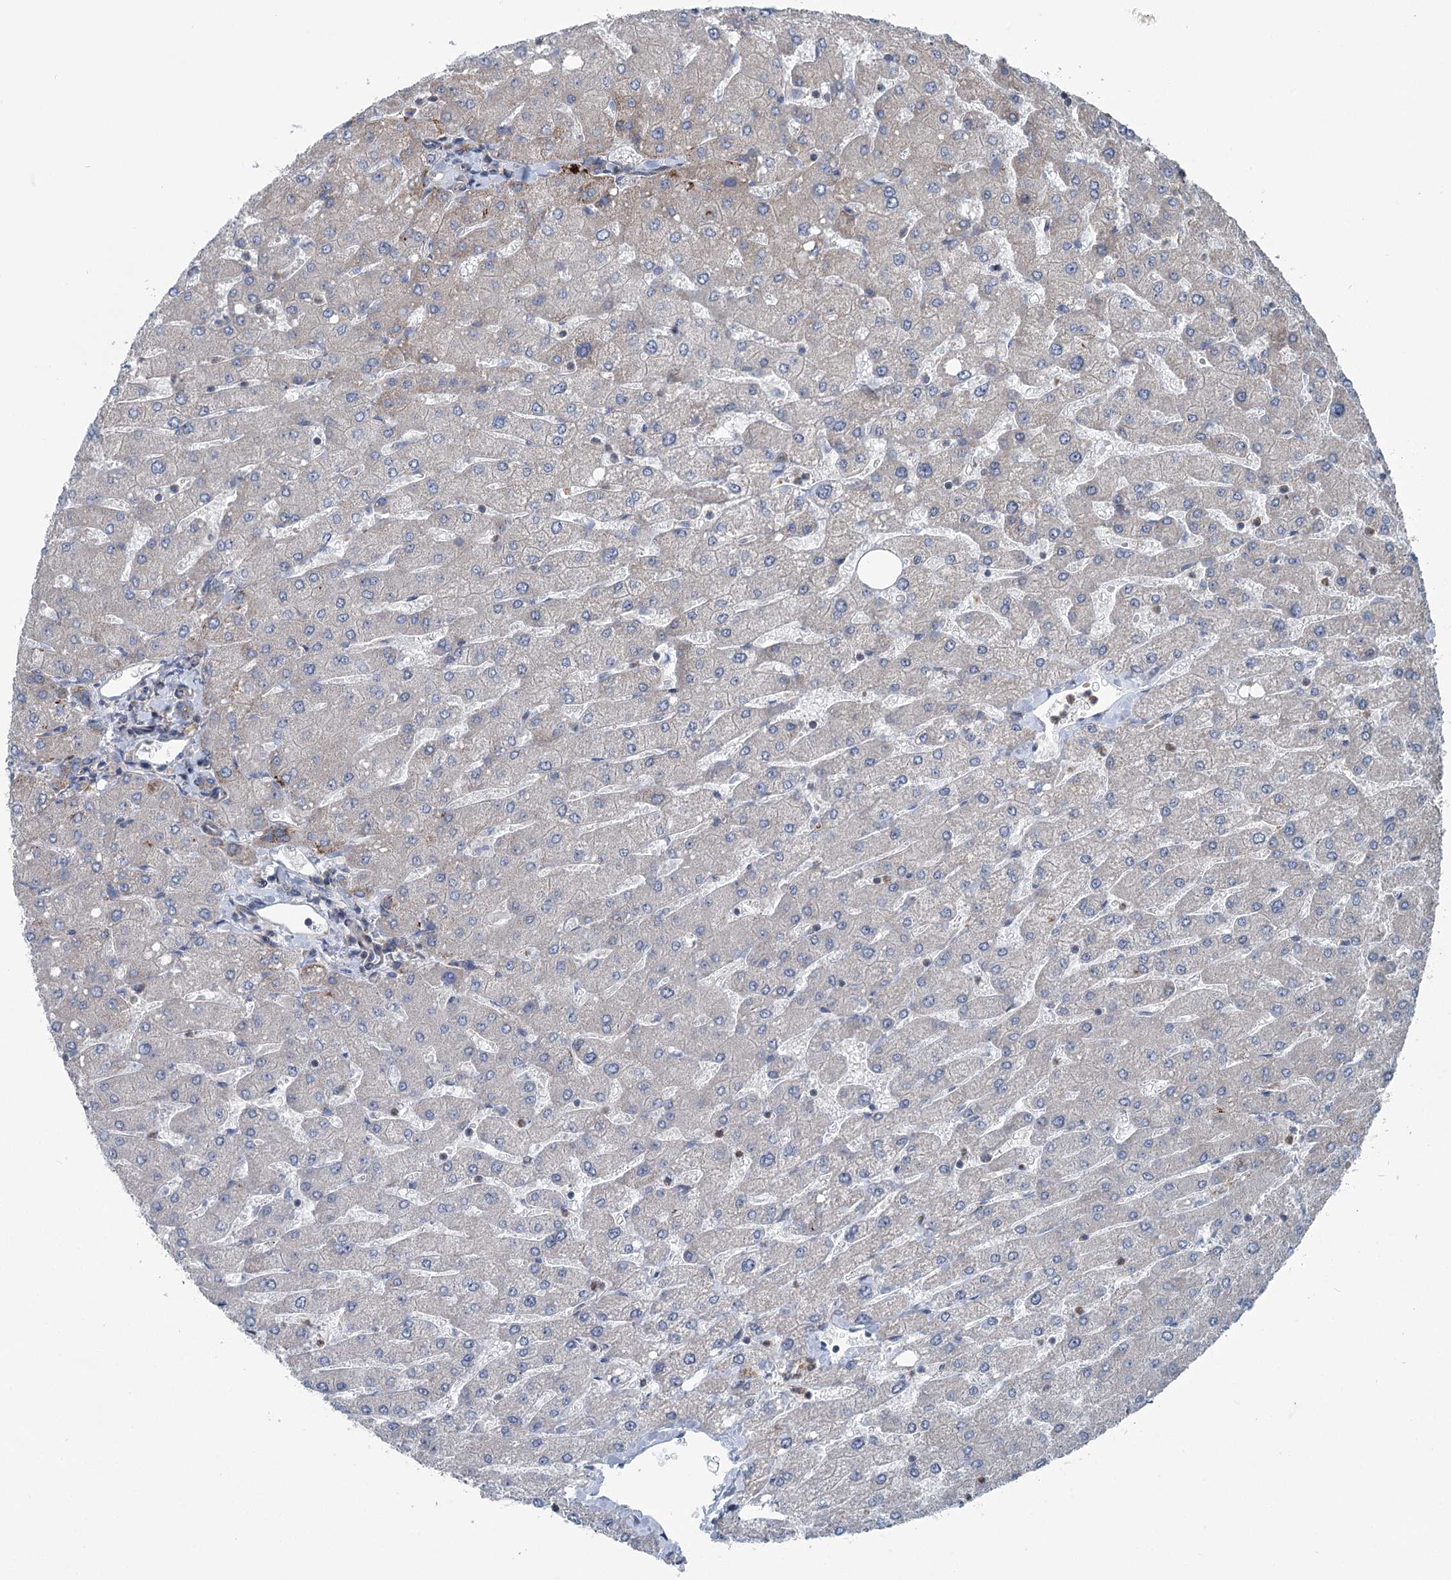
{"staining": {"intensity": "negative", "quantity": "none", "location": "none"}, "tissue": "liver", "cell_type": "Cholangiocytes", "image_type": "normal", "snomed": [{"axis": "morphology", "description": "Normal tissue, NOS"}, {"axis": "topography", "description": "Liver"}], "caption": "Immunohistochemistry image of normal liver: human liver stained with DAB (3,3'-diaminobenzidine) exhibits no significant protein staining in cholangiocytes. (DAB (3,3'-diaminobenzidine) immunohistochemistry (IHC), high magnification).", "gene": "MARK2", "patient": {"sex": "male", "age": 55}}